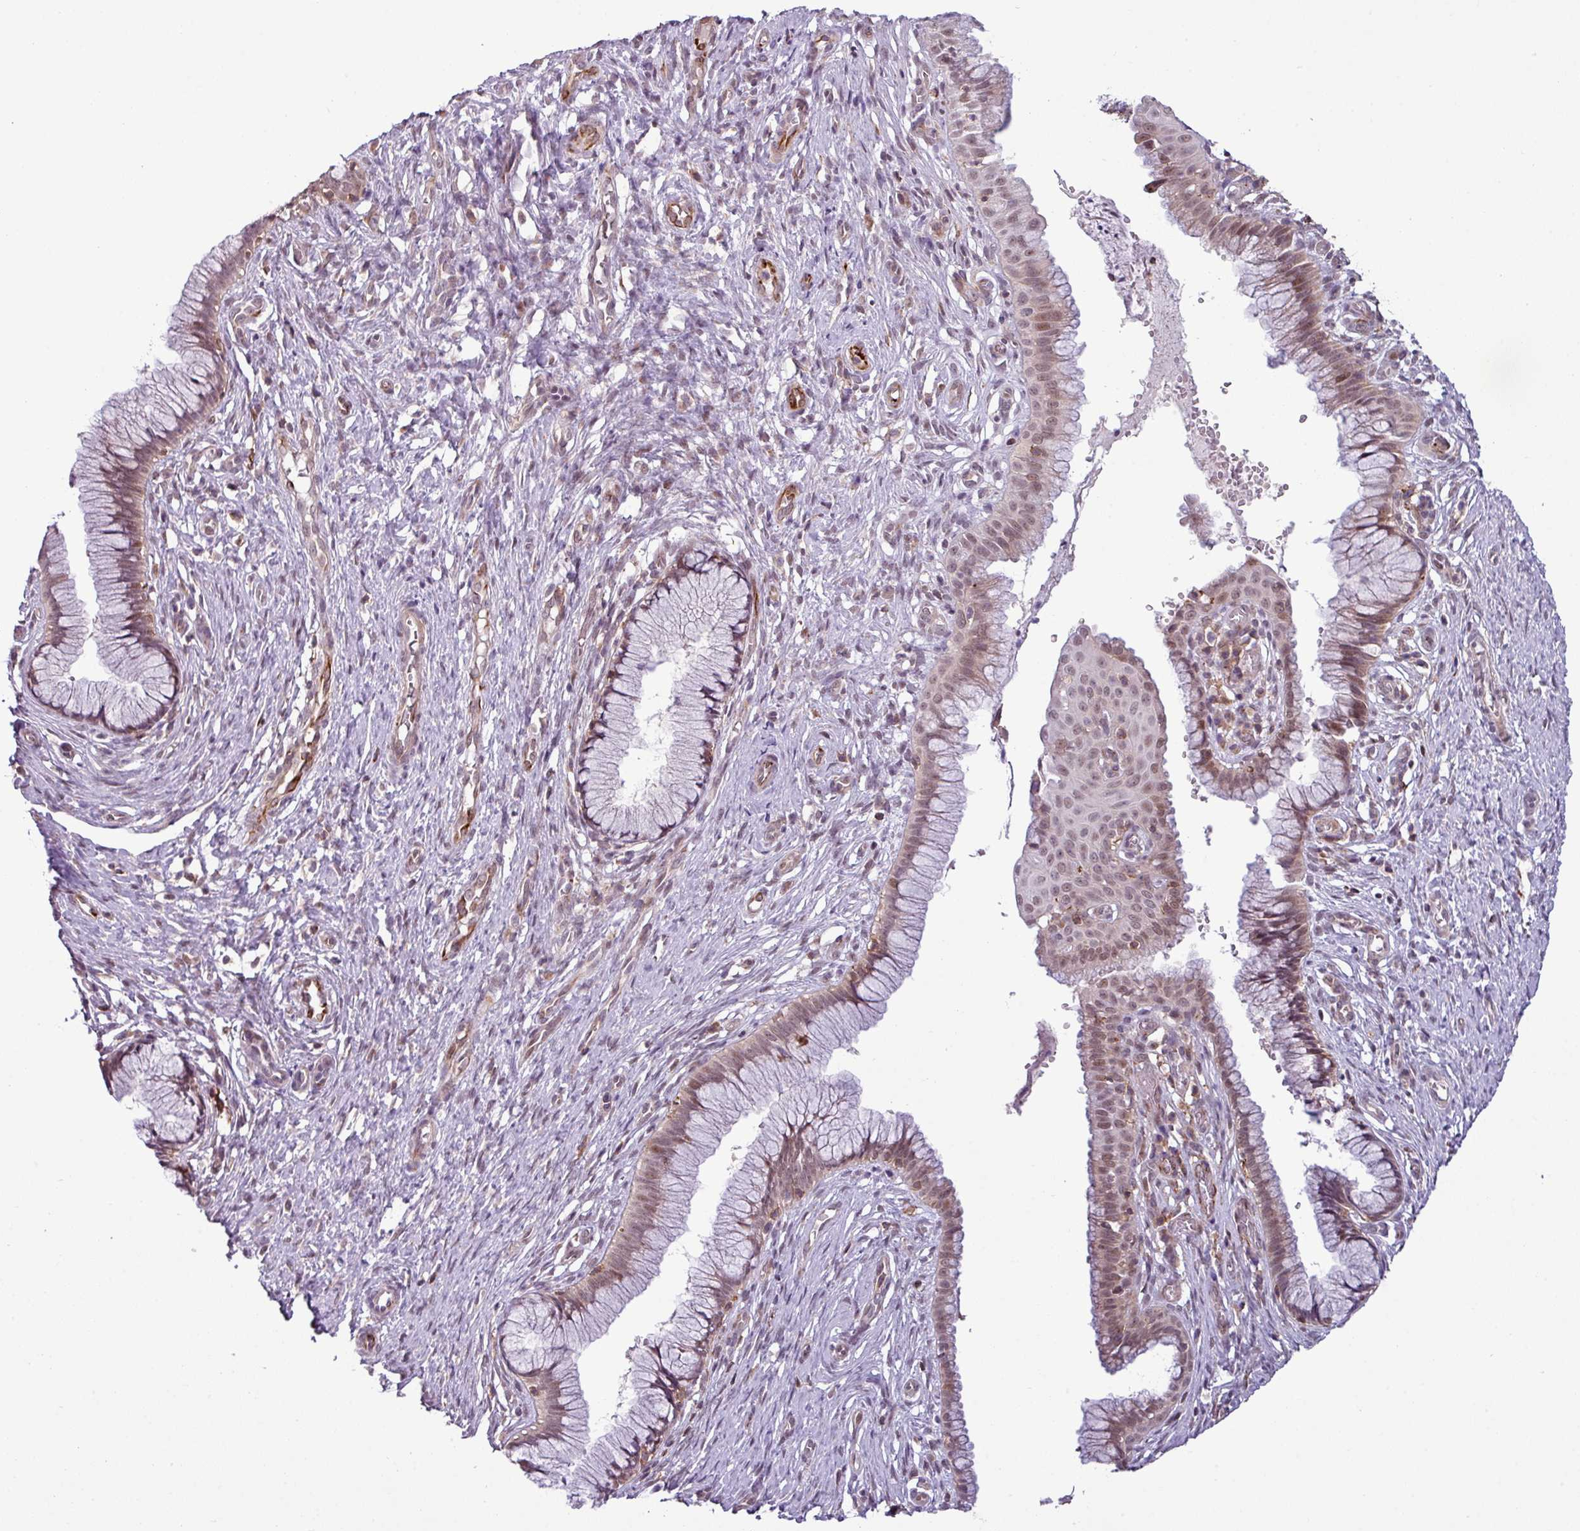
{"staining": {"intensity": "moderate", "quantity": "25%-75%", "location": "cytoplasmic/membranous"}, "tissue": "cervix", "cell_type": "Glandular cells", "image_type": "normal", "snomed": [{"axis": "morphology", "description": "Normal tissue, NOS"}, {"axis": "topography", "description": "Cervix"}], "caption": "Immunohistochemistry image of normal cervix stained for a protein (brown), which shows medium levels of moderate cytoplasmic/membranous staining in about 25%-75% of glandular cells.", "gene": "ZC2HC1C", "patient": {"sex": "female", "age": 36}}